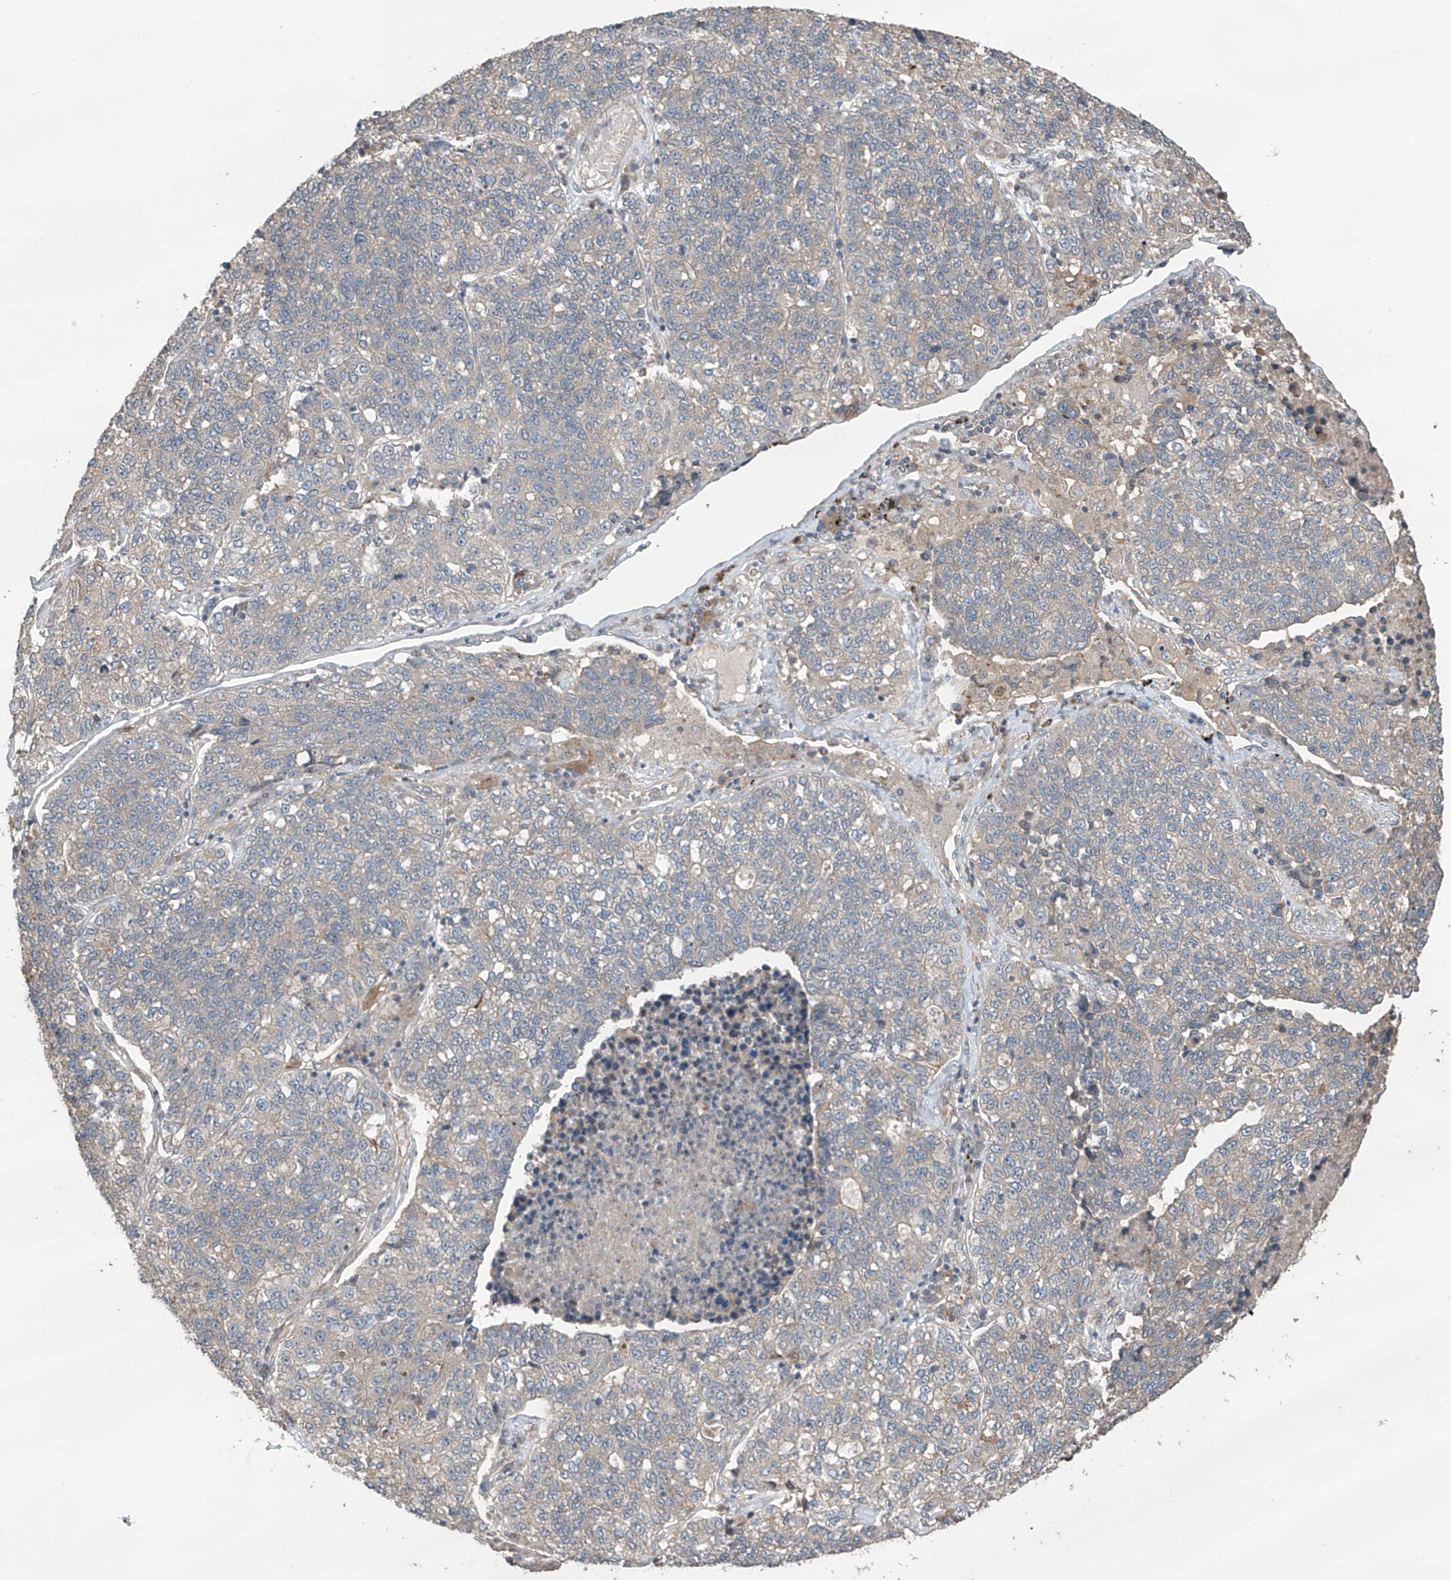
{"staining": {"intensity": "weak", "quantity": "<25%", "location": "cytoplasmic/membranous"}, "tissue": "lung cancer", "cell_type": "Tumor cells", "image_type": "cancer", "snomed": [{"axis": "morphology", "description": "Adenocarcinoma, NOS"}, {"axis": "topography", "description": "Lung"}], "caption": "Tumor cells are negative for brown protein staining in lung cancer. (Immunohistochemistry (ihc), brightfield microscopy, high magnification).", "gene": "PHACTR4", "patient": {"sex": "male", "age": 49}}